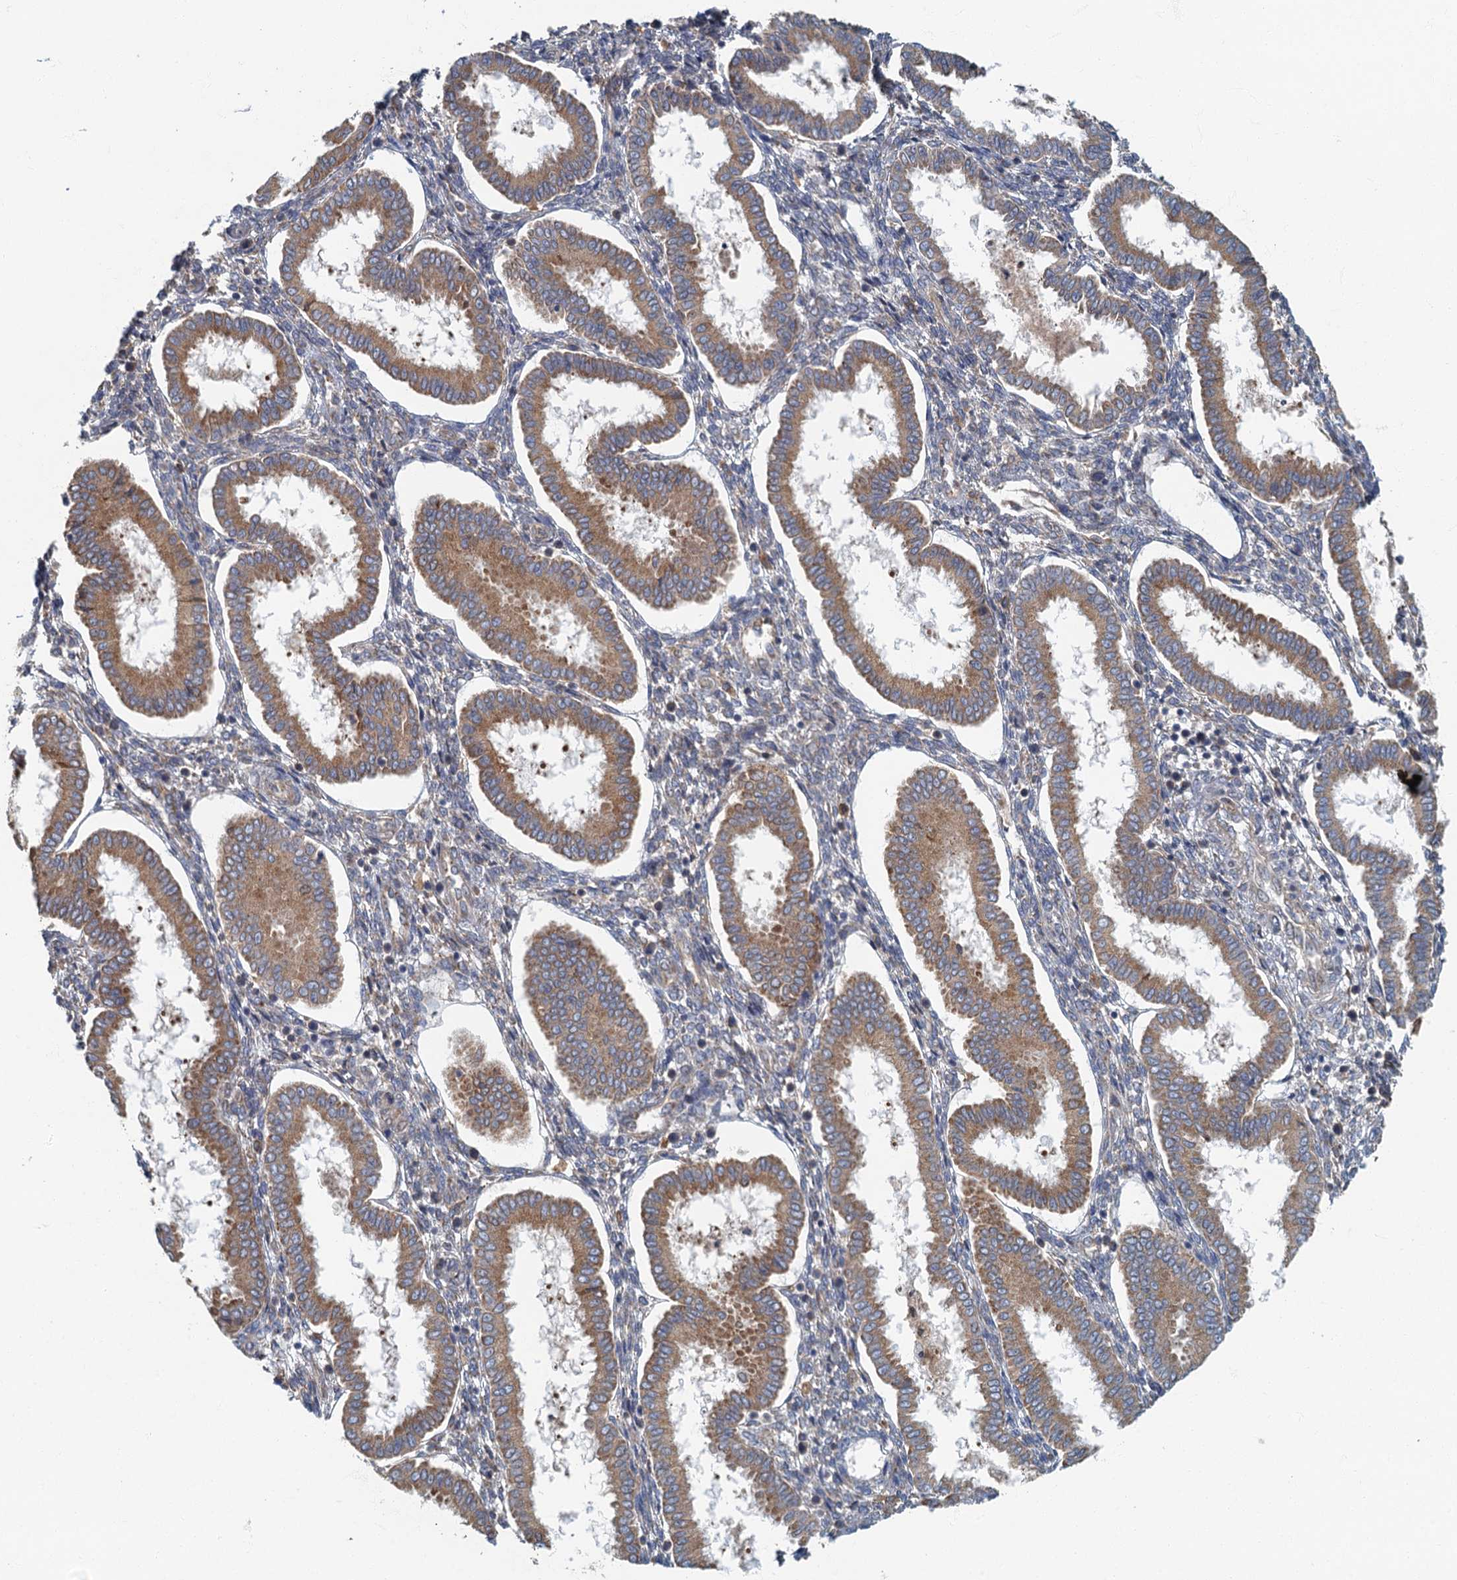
{"staining": {"intensity": "moderate", "quantity": "<25%", "location": "cytoplasmic/membranous"}, "tissue": "endometrium", "cell_type": "Cells in endometrial stroma", "image_type": "normal", "snomed": [{"axis": "morphology", "description": "Normal tissue, NOS"}, {"axis": "topography", "description": "Endometrium"}], "caption": "This micrograph shows benign endometrium stained with immunohistochemistry (IHC) to label a protein in brown. The cytoplasmic/membranous of cells in endometrial stroma show moderate positivity for the protein. Nuclei are counter-stained blue.", "gene": "SPDYC", "patient": {"sex": "female", "age": 24}}